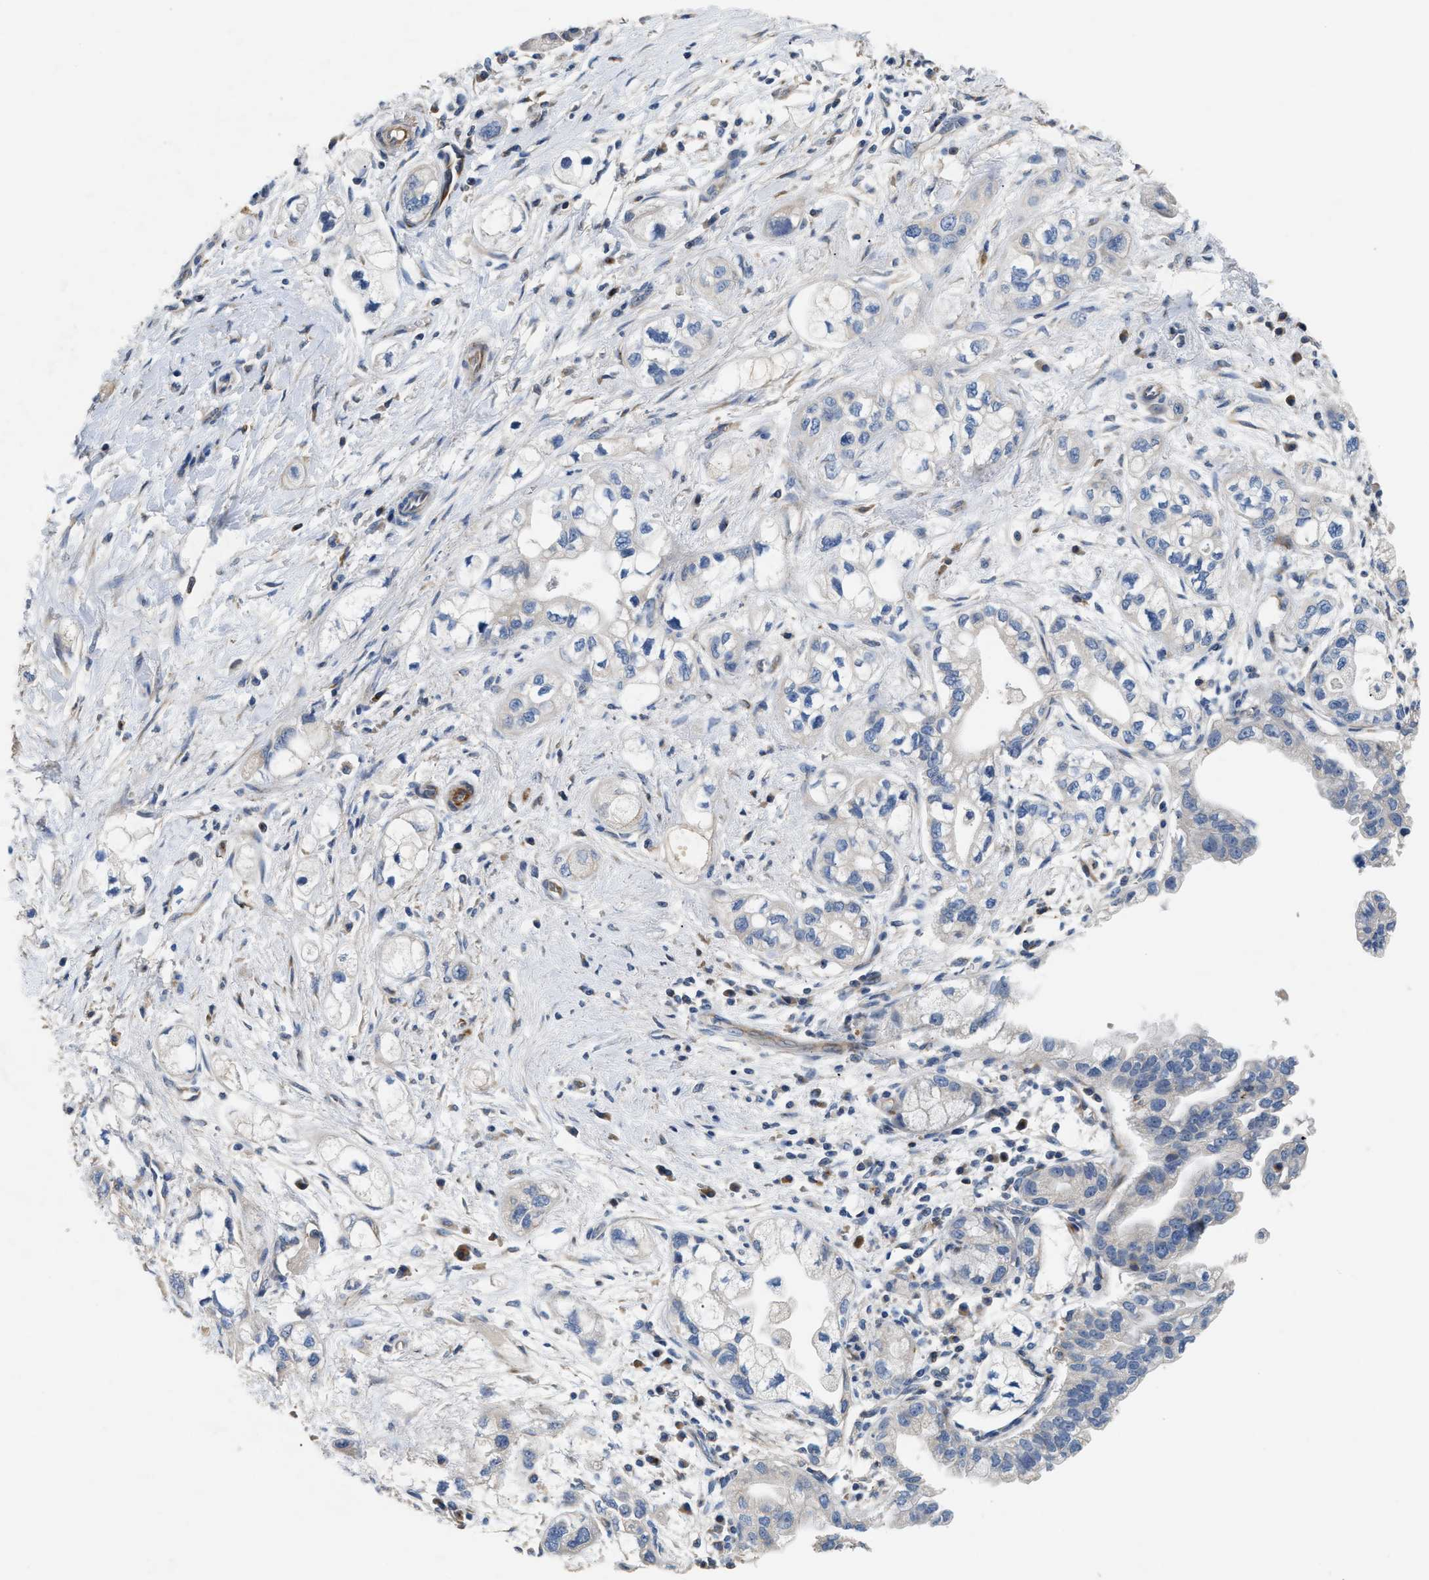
{"staining": {"intensity": "negative", "quantity": "none", "location": "none"}, "tissue": "pancreatic cancer", "cell_type": "Tumor cells", "image_type": "cancer", "snomed": [{"axis": "morphology", "description": "Adenocarcinoma, NOS"}, {"axis": "topography", "description": "Pancreas"}], "caption": "Tumor cells show no significant expression in adenocarcinoma (pancreatic).", "gene": "IL17RC", "patient": {"sex": "male", "age": 74}}